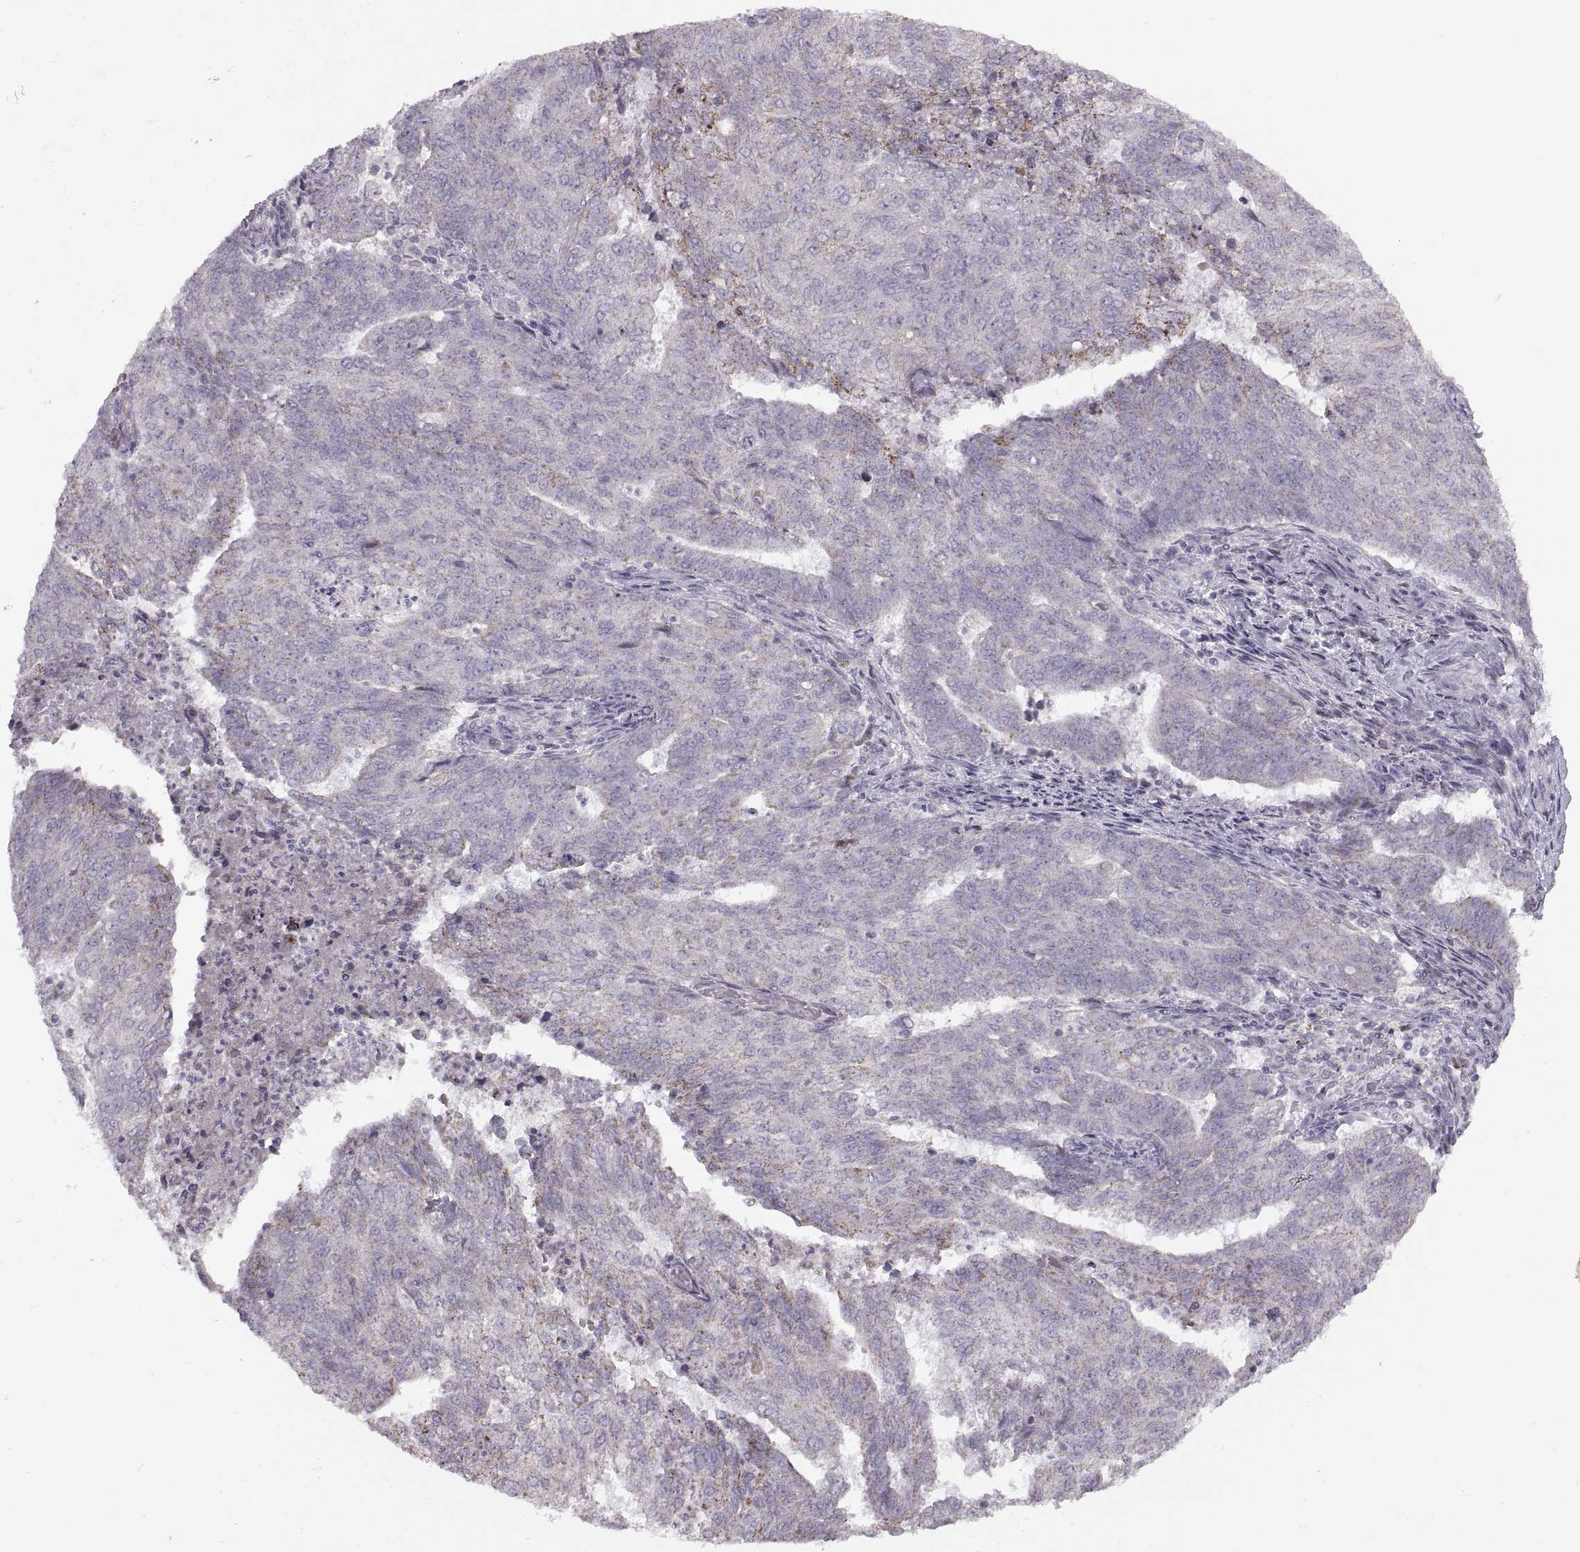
{"staining": {"intensity": "weak", "quantity": "<25%", "location": "cytoplasmic/membranous"}, "tissue": "endometrial cancer", "cell_type": "Tumor cells", "image_type": "cancer", "snomed": [{"axis": "morphology", "description": "Adenocarcinoma, NOS"}, {"axis": "topography", "description": "Endometrium"}], "caption": "Tumor cells show no significant protein staining in endometrial cancer.", "gene": "PIERCE1", "patient": {"sex": "female", "age": 82}}